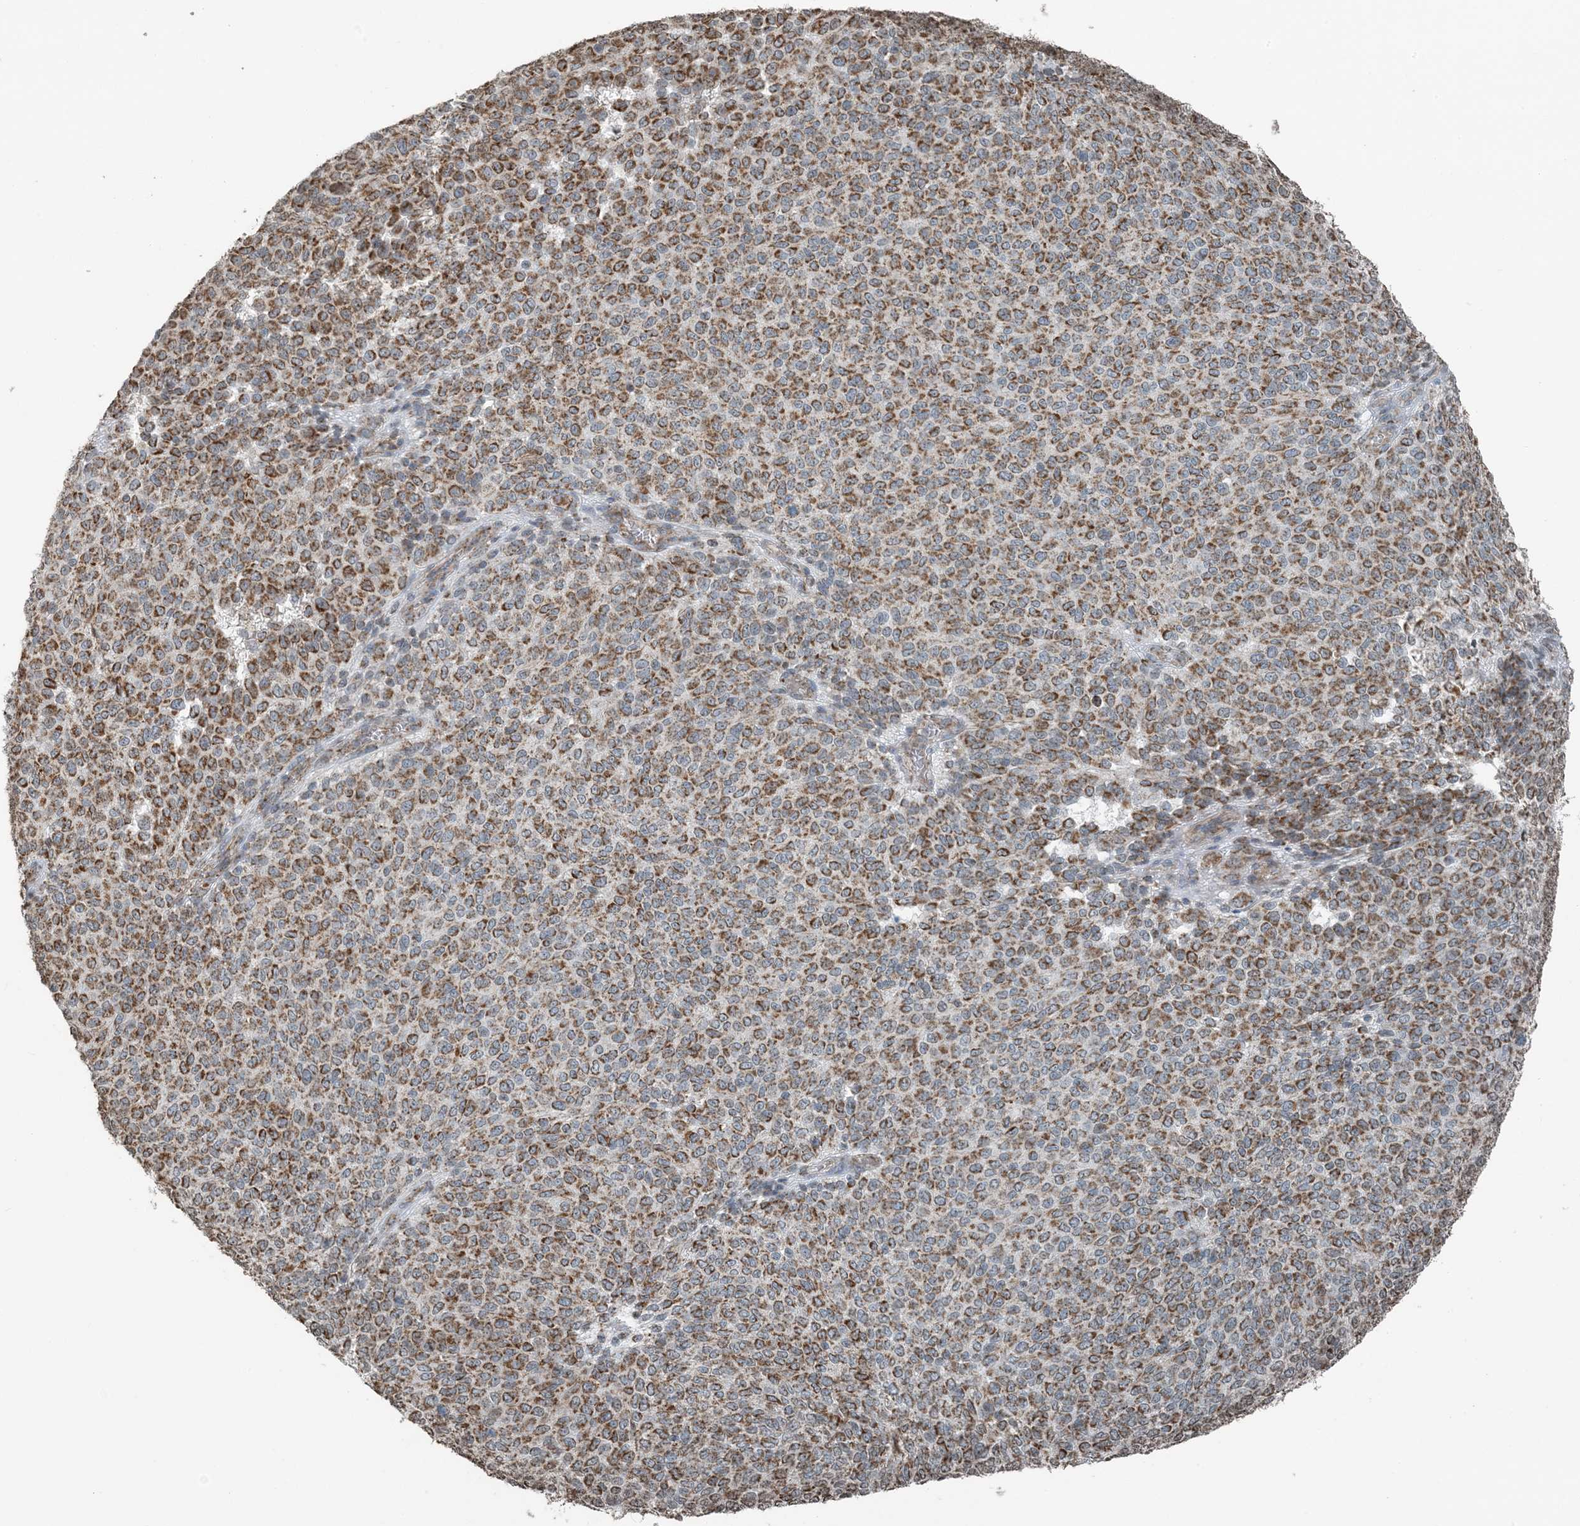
{"staining": {"intensity": "moderate", "quantity": ">75%", "location": "cytoplasmic/membranous"}, "tissue": "melanoma", "cell_type": "Tumor cells", "image_type": "cancer", "snomed": [{"axis": "morphology", "description": "Malignant melanoma, NOS"}, {"axis": "topography", "description": "Skin"}], "caption": "Moderate cytoplasmic/membranous expression for a protein is appreciated in about >75% of tumor cells of malignant melanoma using immunohistochemistry (IHC).", "gene": "PILRB", "patient": {"sex": "male", "age": 49}}